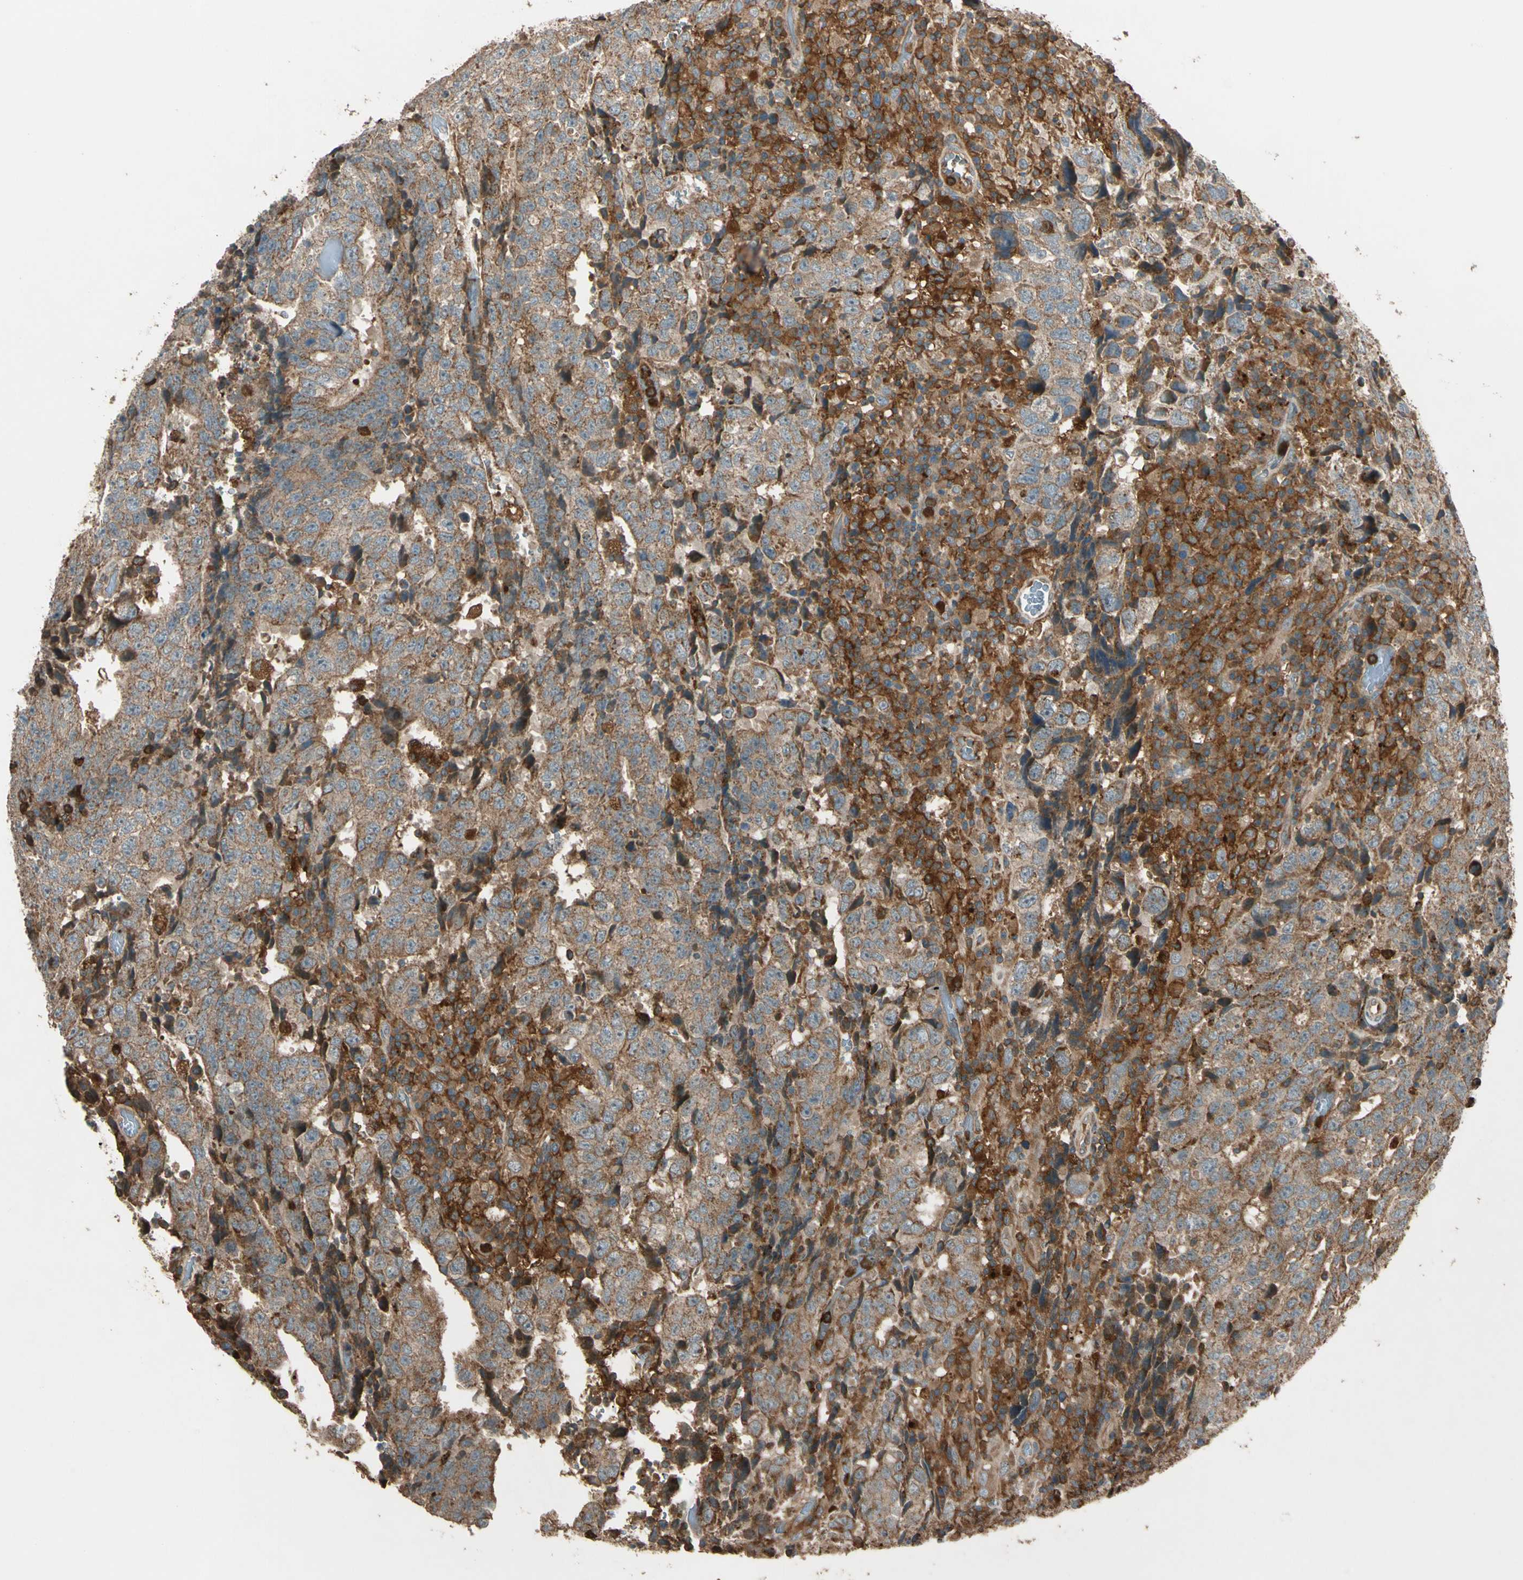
{"staining": {"intensity": "weak", "quantity": ">75%", "location": "cytoplasmic/membranous"}, "tissue": "testis cancer", "cell_type": "Tumor cells", "image_type": "cancer", "snomed": [{"axis": "morphology", "description": "Necrosis, NOS"}, {"axis": "morphology", "description": "Carcinoma, Embryonal, NOS"}, {"axis": "topography", "description": "Testis"}], "caption": "The immunohistochemical stain highlights weak cytoplasmic/membranous positivity in tumor cells of embryonal carcinoma (testis) tissue.", "gene": "STX11", "patient": {"sex": "male", "age": 19}}